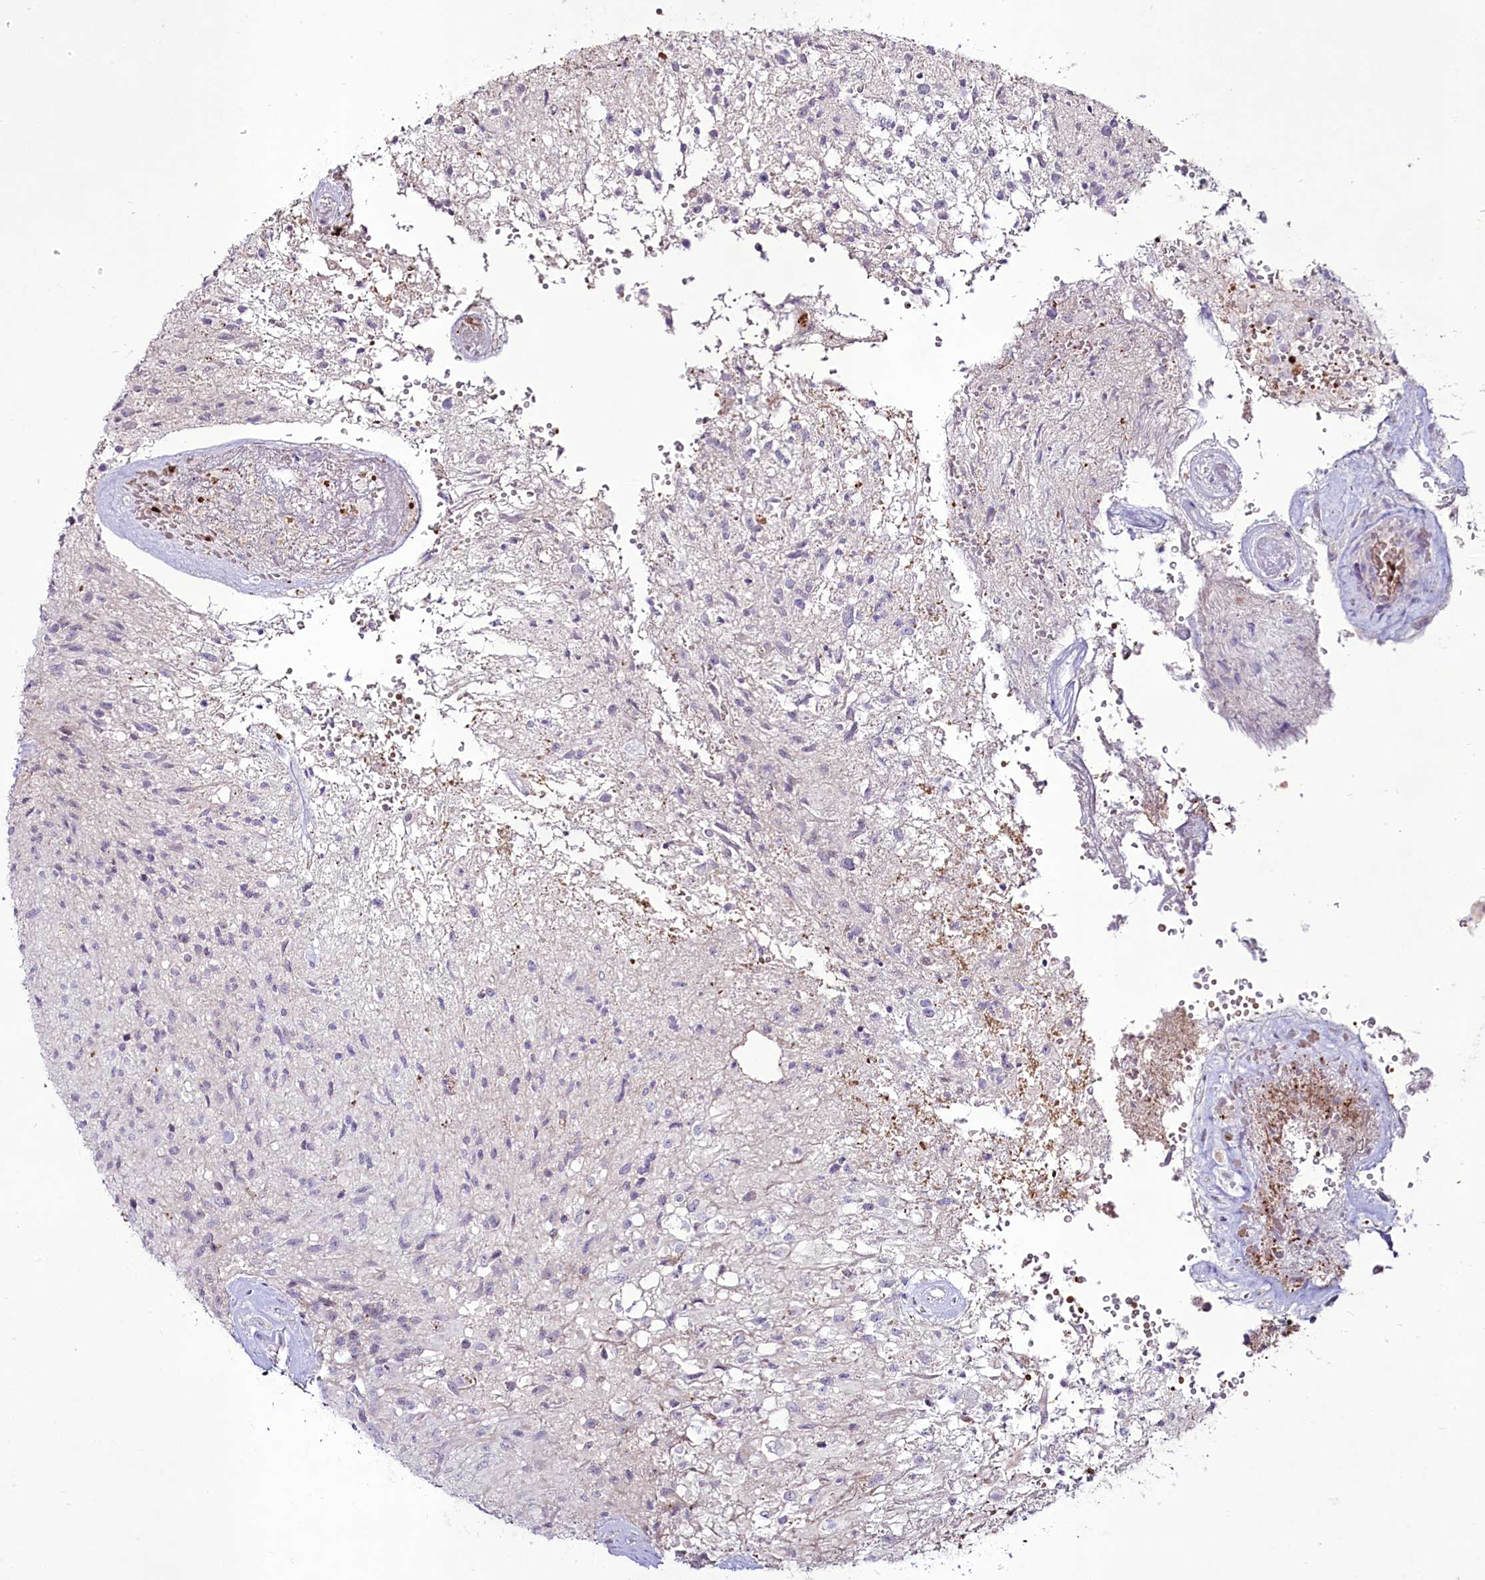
{"staining": {"intensity": "negative", "quantity": "none", "location": "none"}, "tissue": "glioma", "cell_type": "Tumor cells", "image_type": "cancer", "snomed": [{"axis": "morphology", "description": "Glioma, malignant, High grade"}, {"axis": "topography", "description": "Brain"}], "caption": "Malignant glioma (high-grade) was stained to show a protein in brown. There is no significant expression in tumor cells.", "gene": "SUSD3", "patient": {"sex": "male", "age": 56}}